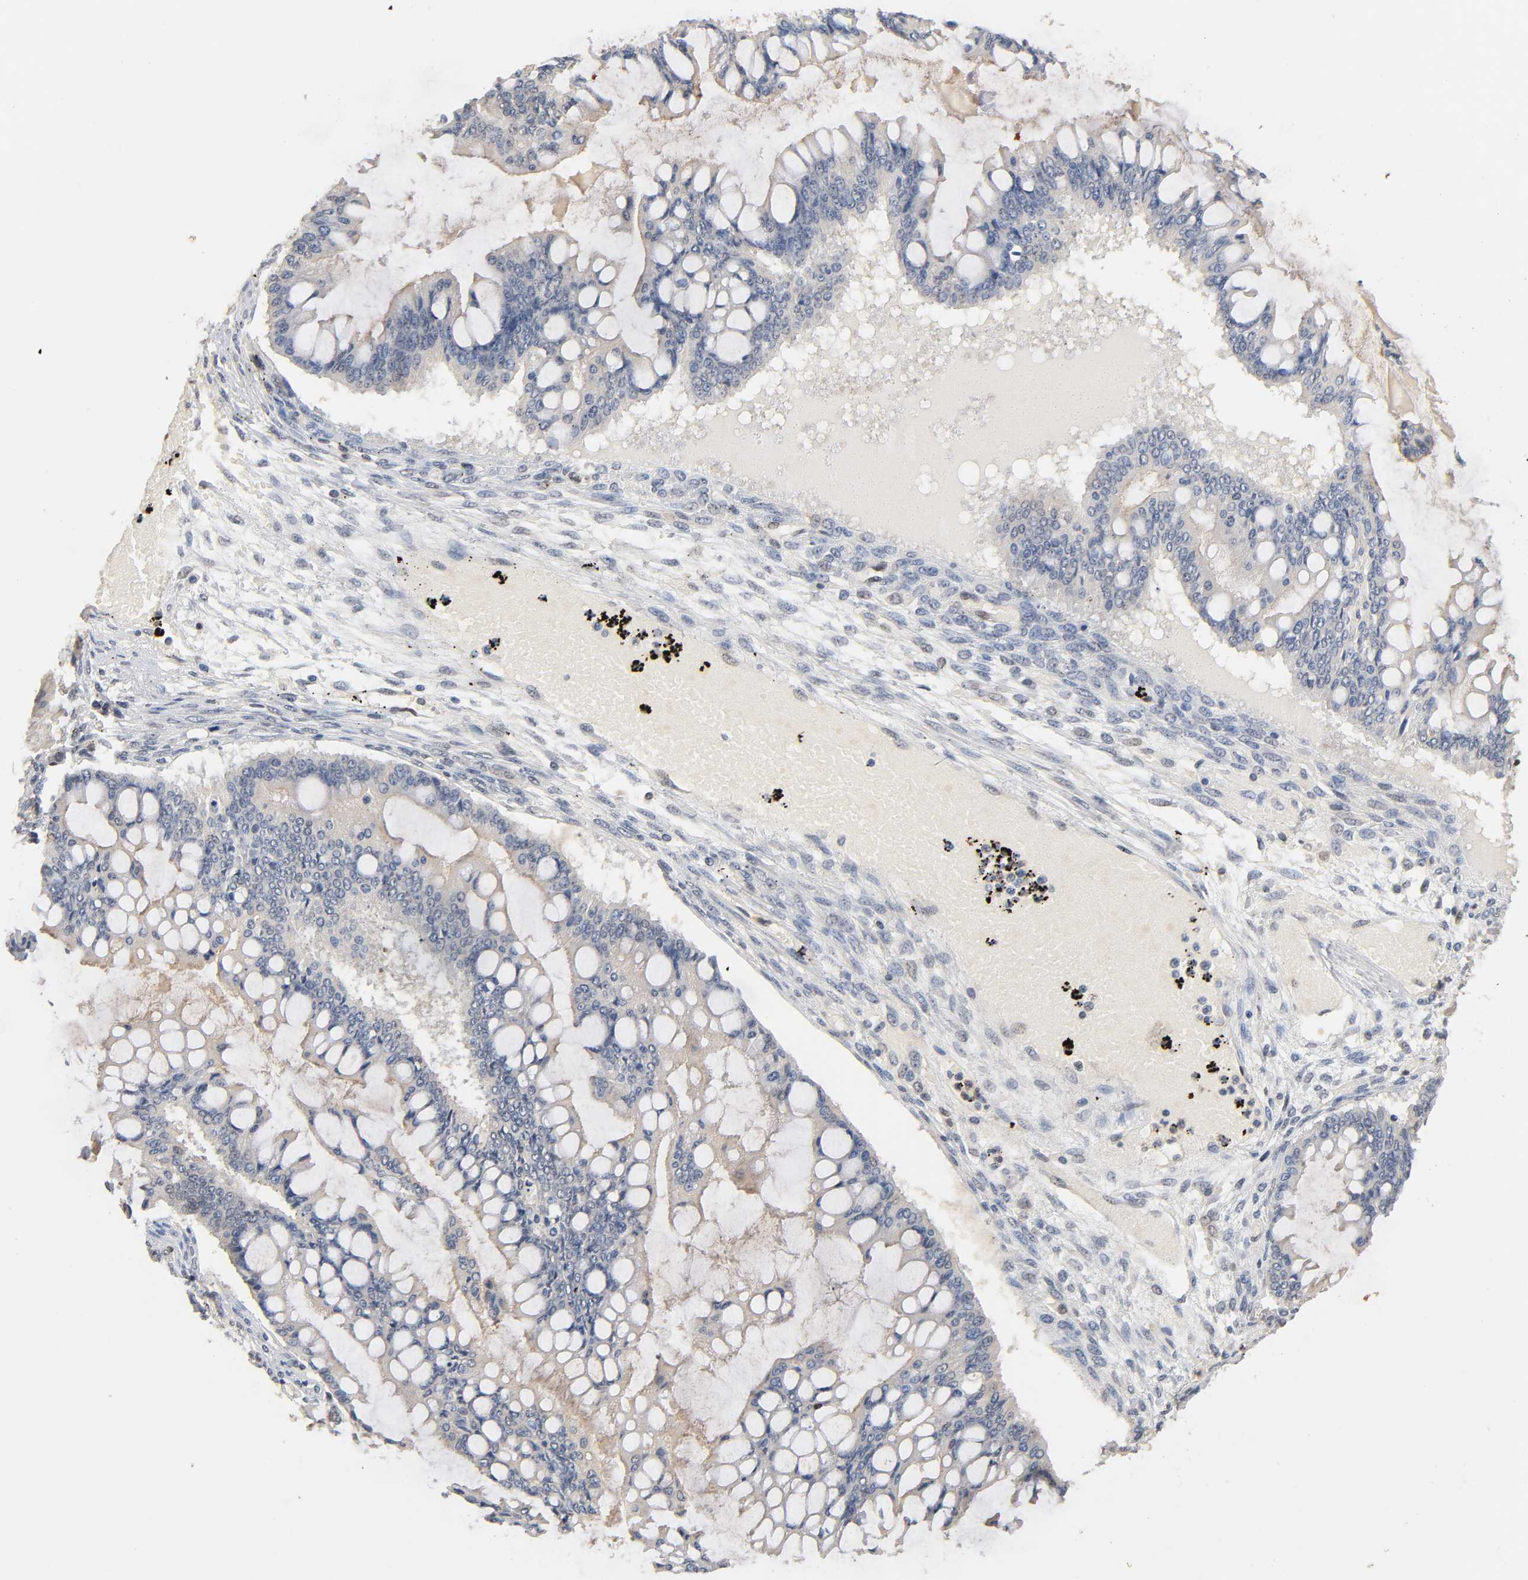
{"staining": {"intensity": "negative", "quantity": "none", "location": "none"}, "tissue": "ovarian cancer", "cell_type": "Tumor cells", "image_type": "cancer", "snomed": [{"axis": "morphology", "description": "Cystadenocarcinoma, mucinous, NOS"}, {"axis": "topography", "description": "Ovary"}], "caption": "High power microscopy histopathology image of an IHC image of ovarian cancer, revealing no significant expression in tumor cells.", "gene": "UBC", "patient": {"sex": "female", "age": 73}}